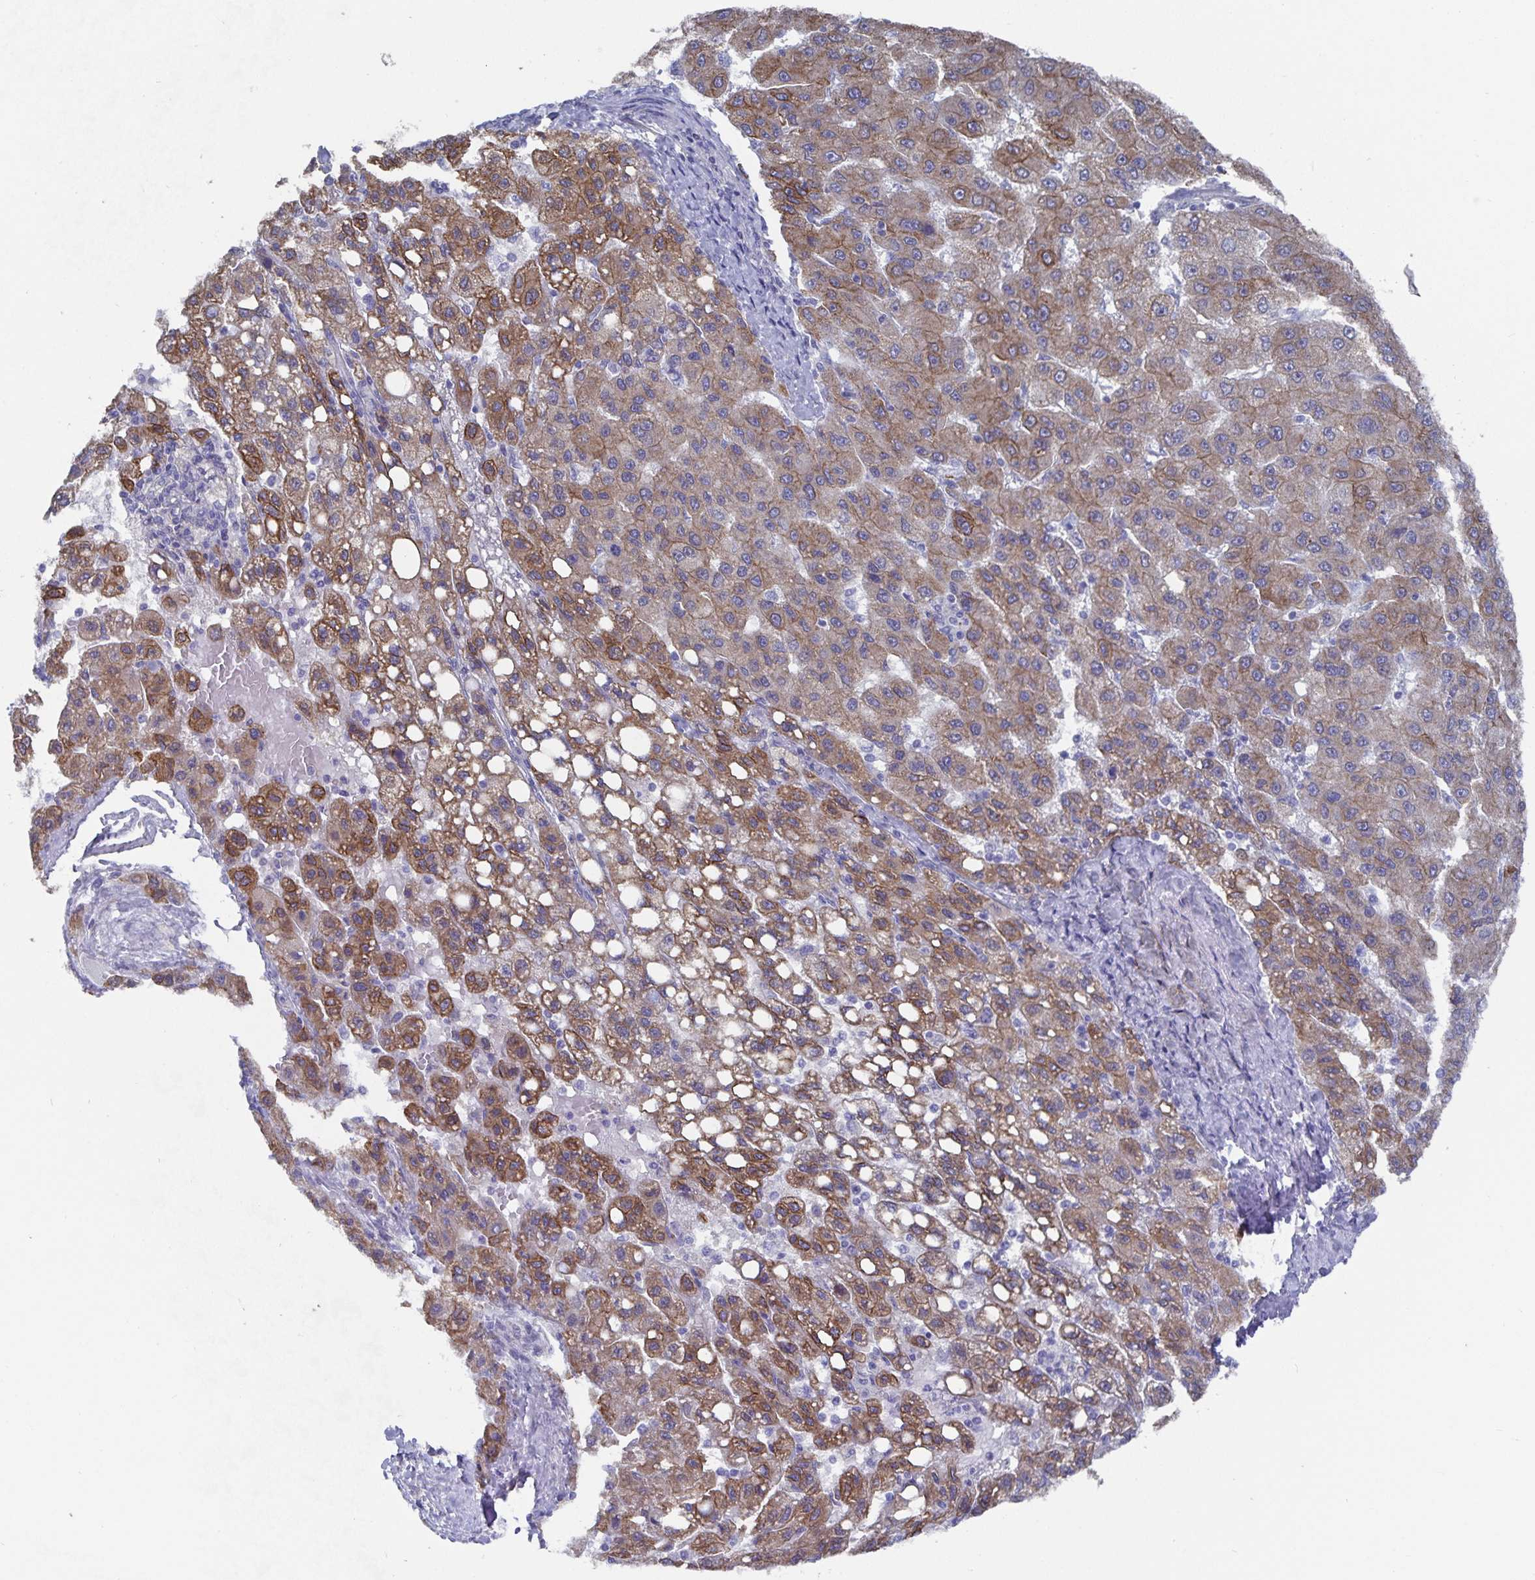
{"staining": {"intensity": "moderate", "quantity": "25%-75%", "location": "cytoplasmic/membranous"}, "tissue": "liver cancer", "cell_type": "Tumor cells", "image_type": "cancer", "snomed": [{"axis": "morphology", "description": "Carcinoma, Hepatocellular, NOS"}, {"axis": "topography", "description": "Liver"}], "caption": "Moderate cytoplasmic/membranous protein staining is identified in approximately 25%-75% of tumor cells in hepatocellular carcinoma (liver).", "gene": "ZIK1", "patient": {"sex": "female", "age": 82}}